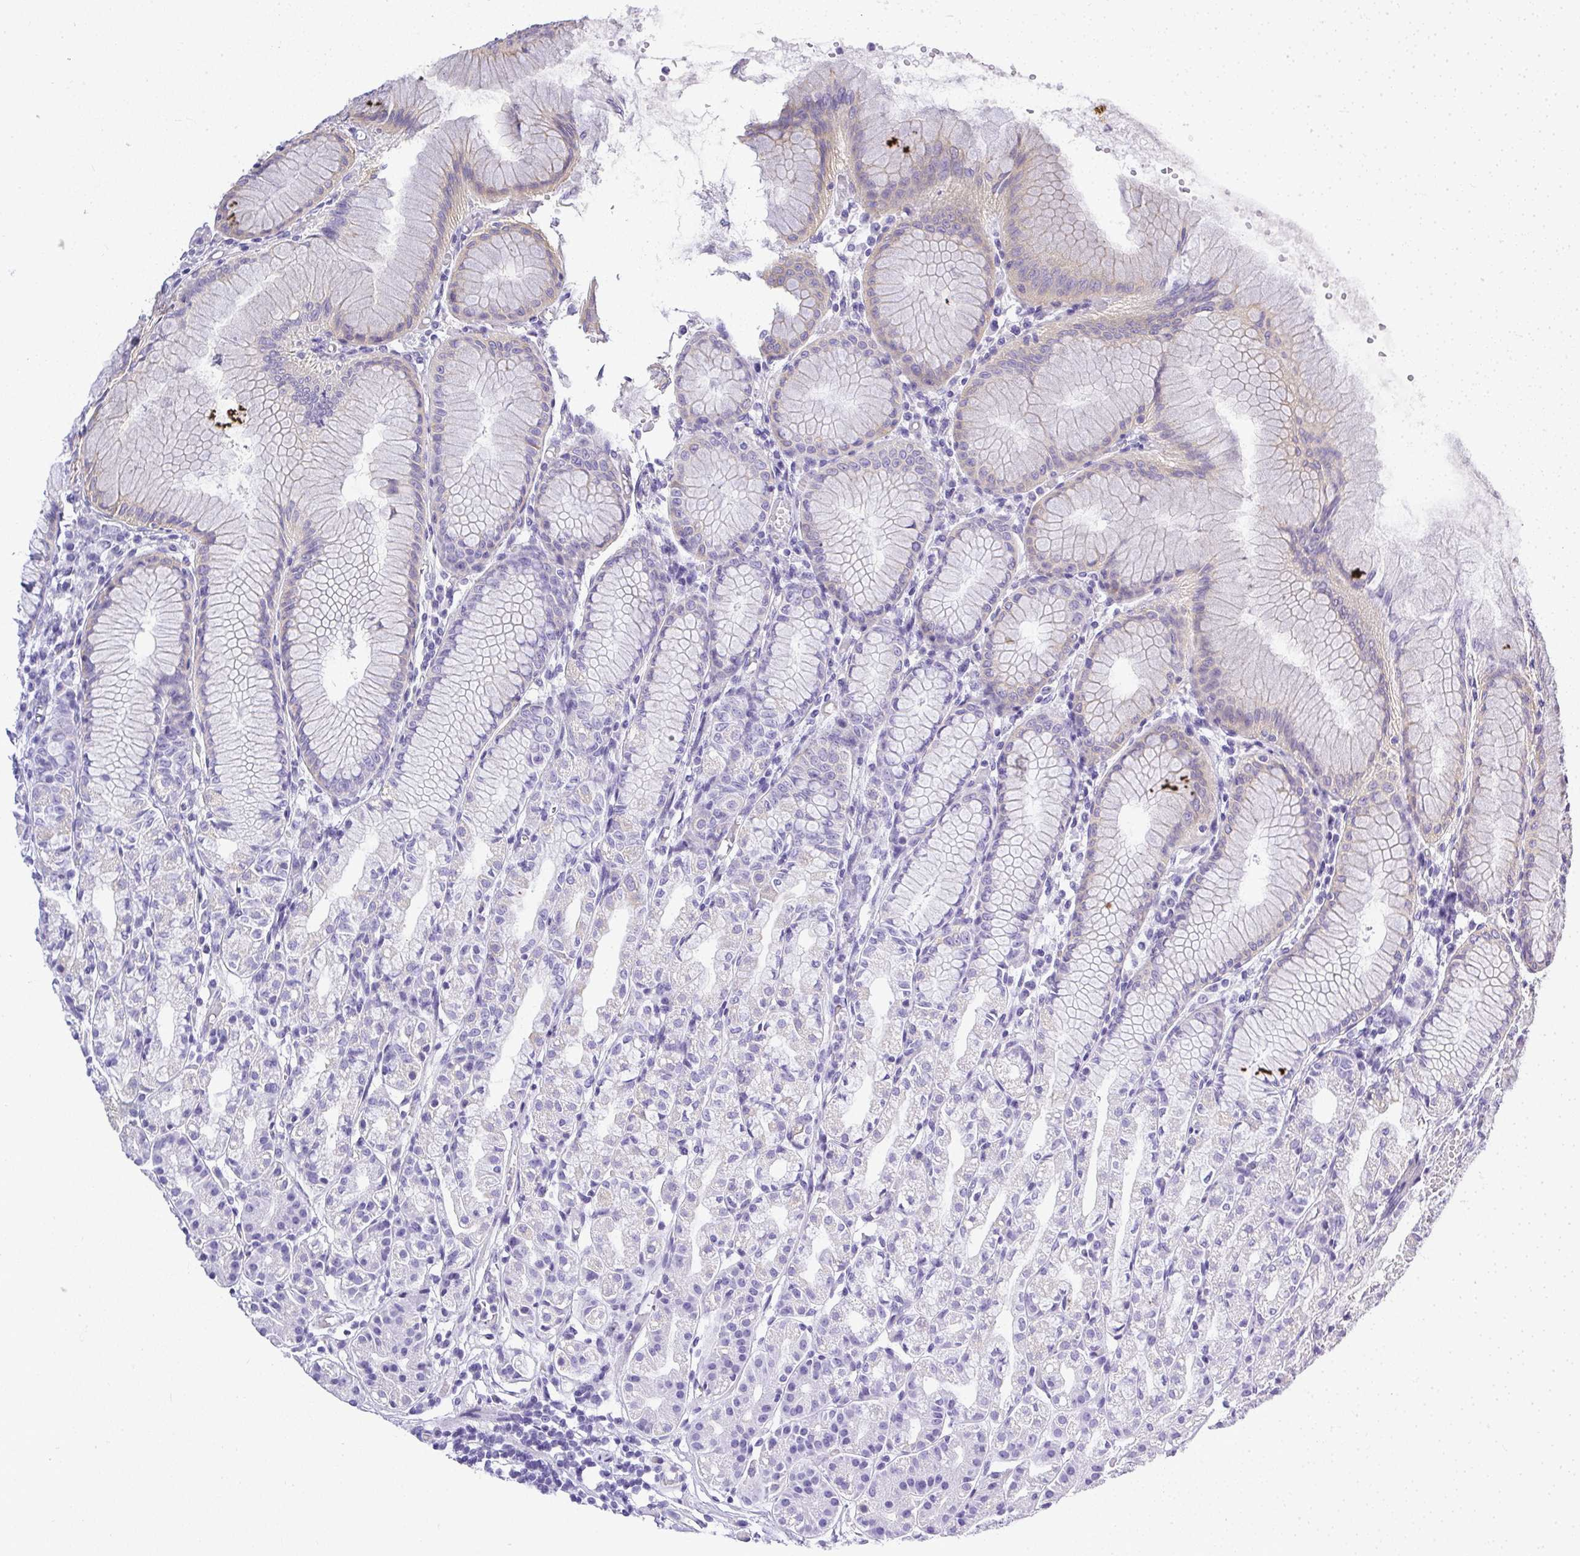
{"staining": {"intensity": "negative", "quantity": "none", "location": "none"}, "tissue": "stomach", "cell_type": "Glandular cells", "image_type": "normal", "snomed": [{"axis": "morphology", "description": "Normal tissue, NOS"}, {"axis": "topography", "description": "Stomach"}], "caption": "A photomicrograph of human stomach is negative for staining in glandular cells. (Immunohistochemistry (ihc), brightfield microscopy, high magnification).", "gene": "PLPPR3", "patient": {"sex": "female", "age": 57}}